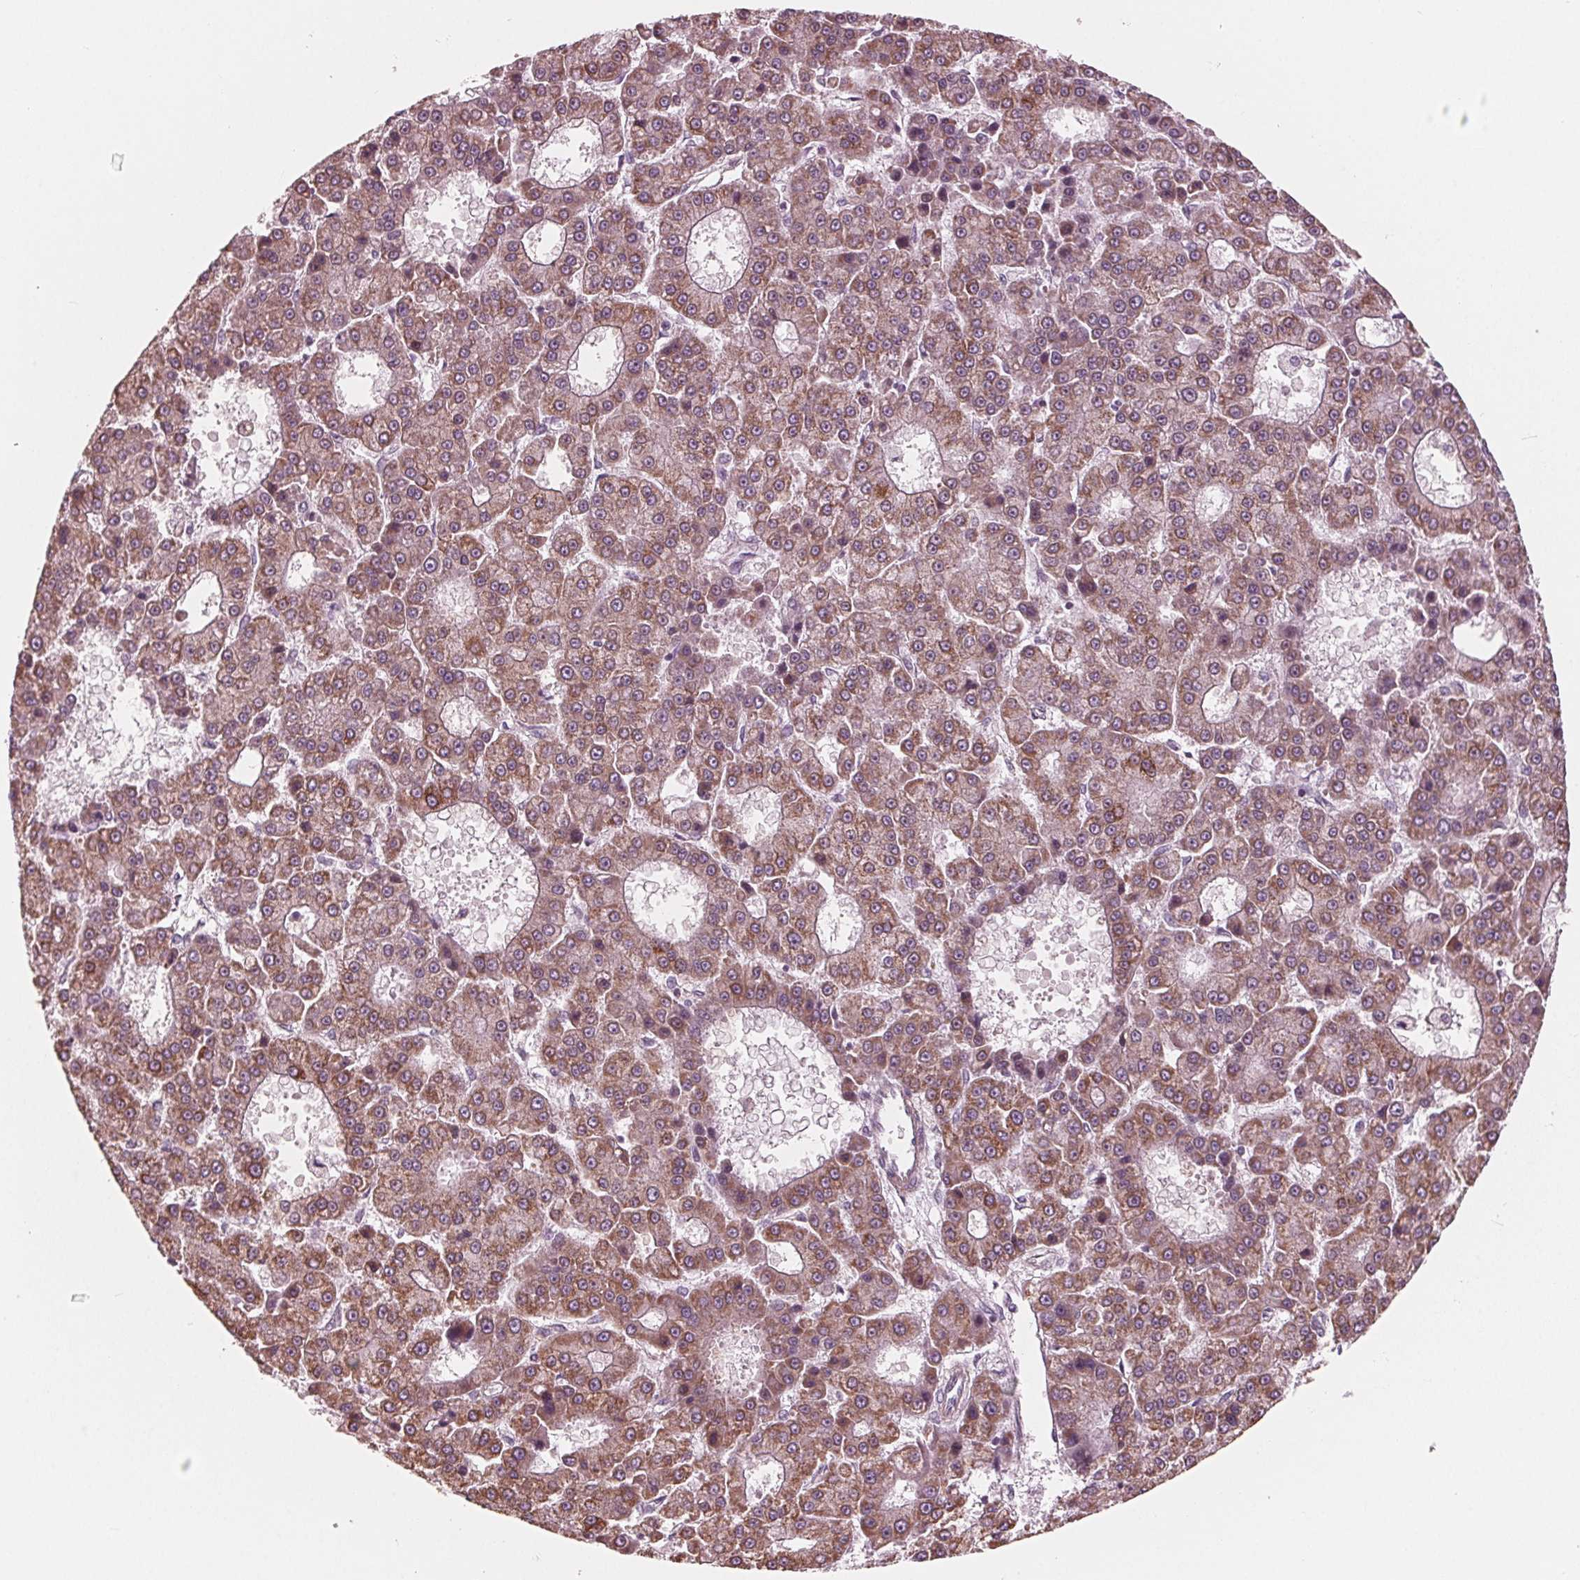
{"staining": {"intensity": "moderate", "quantity": ">75%", "location": "cytoplasmic/membranous"}, "tissue": "liver cancer", "cell_type": "Tumor cells", "image_type": "cancer", "snomed": [{"axis": "morphology", "description": "Carcinoma, Hepatocellular, NOS"}, {"axis": "topography", "description": "Liver"}], "caption": "Liver cancer tissue demonstrates moderate cytoplasmic/membranous staining in approximately >75% of tumor cells, visualized by immunohistochemistry. Immunohistochemistry (ihc) stains the protein of interest in brown and the nuclei are stained blue.", "gene": "DCAF4L2", "patient": {"sex": "male", "age": 70}}